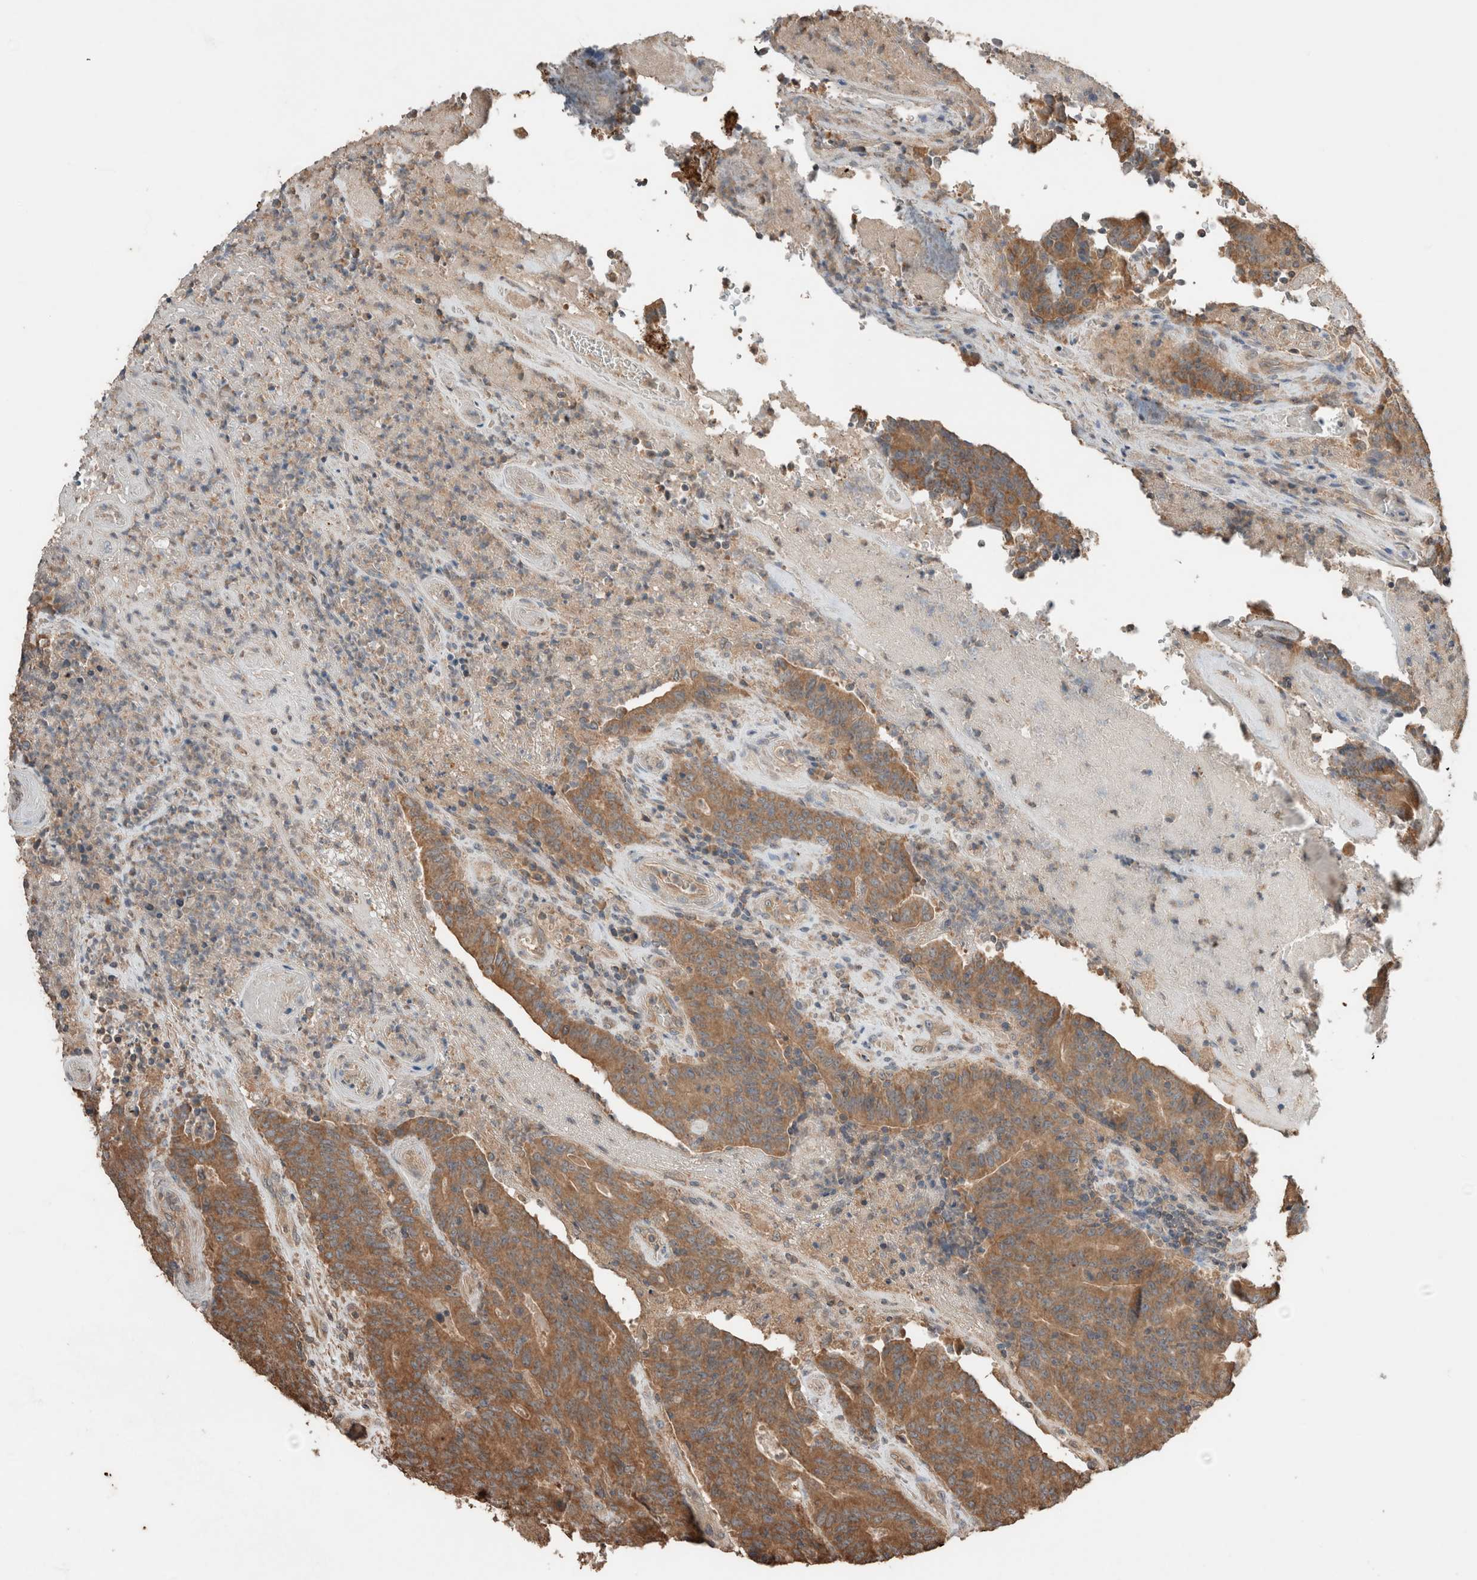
{"staining": {"intensity": "moderate", "quantity": ">75%", "location": "cytoplasmic/membranous"}, "tissue": "colorectal cancer", "cell_type": "Tumor cells", "image_type": "cancer", "snomed": [{"axis": "morphology", "description": "Normal tissue, NOS"}, {"axis": "morphology", "description": "Adenocarcinoma, NOS"}, {"axis": "topography", "description": "Colon"}], "caption": "The histopathology image demonstrates a brown stain indicating the presence of a protein in the cytoplasmic/membranous of tumor cells in adenocarcinoma (colorectal). The protein is stained brown, and the nuclei are stained in blue (DAB (3,3'-diaminobenzidine) IHC with brightfield microscopy, high magnification).", "gene": "ERAP2", "patient": {"sex": "female", "age": 75}}